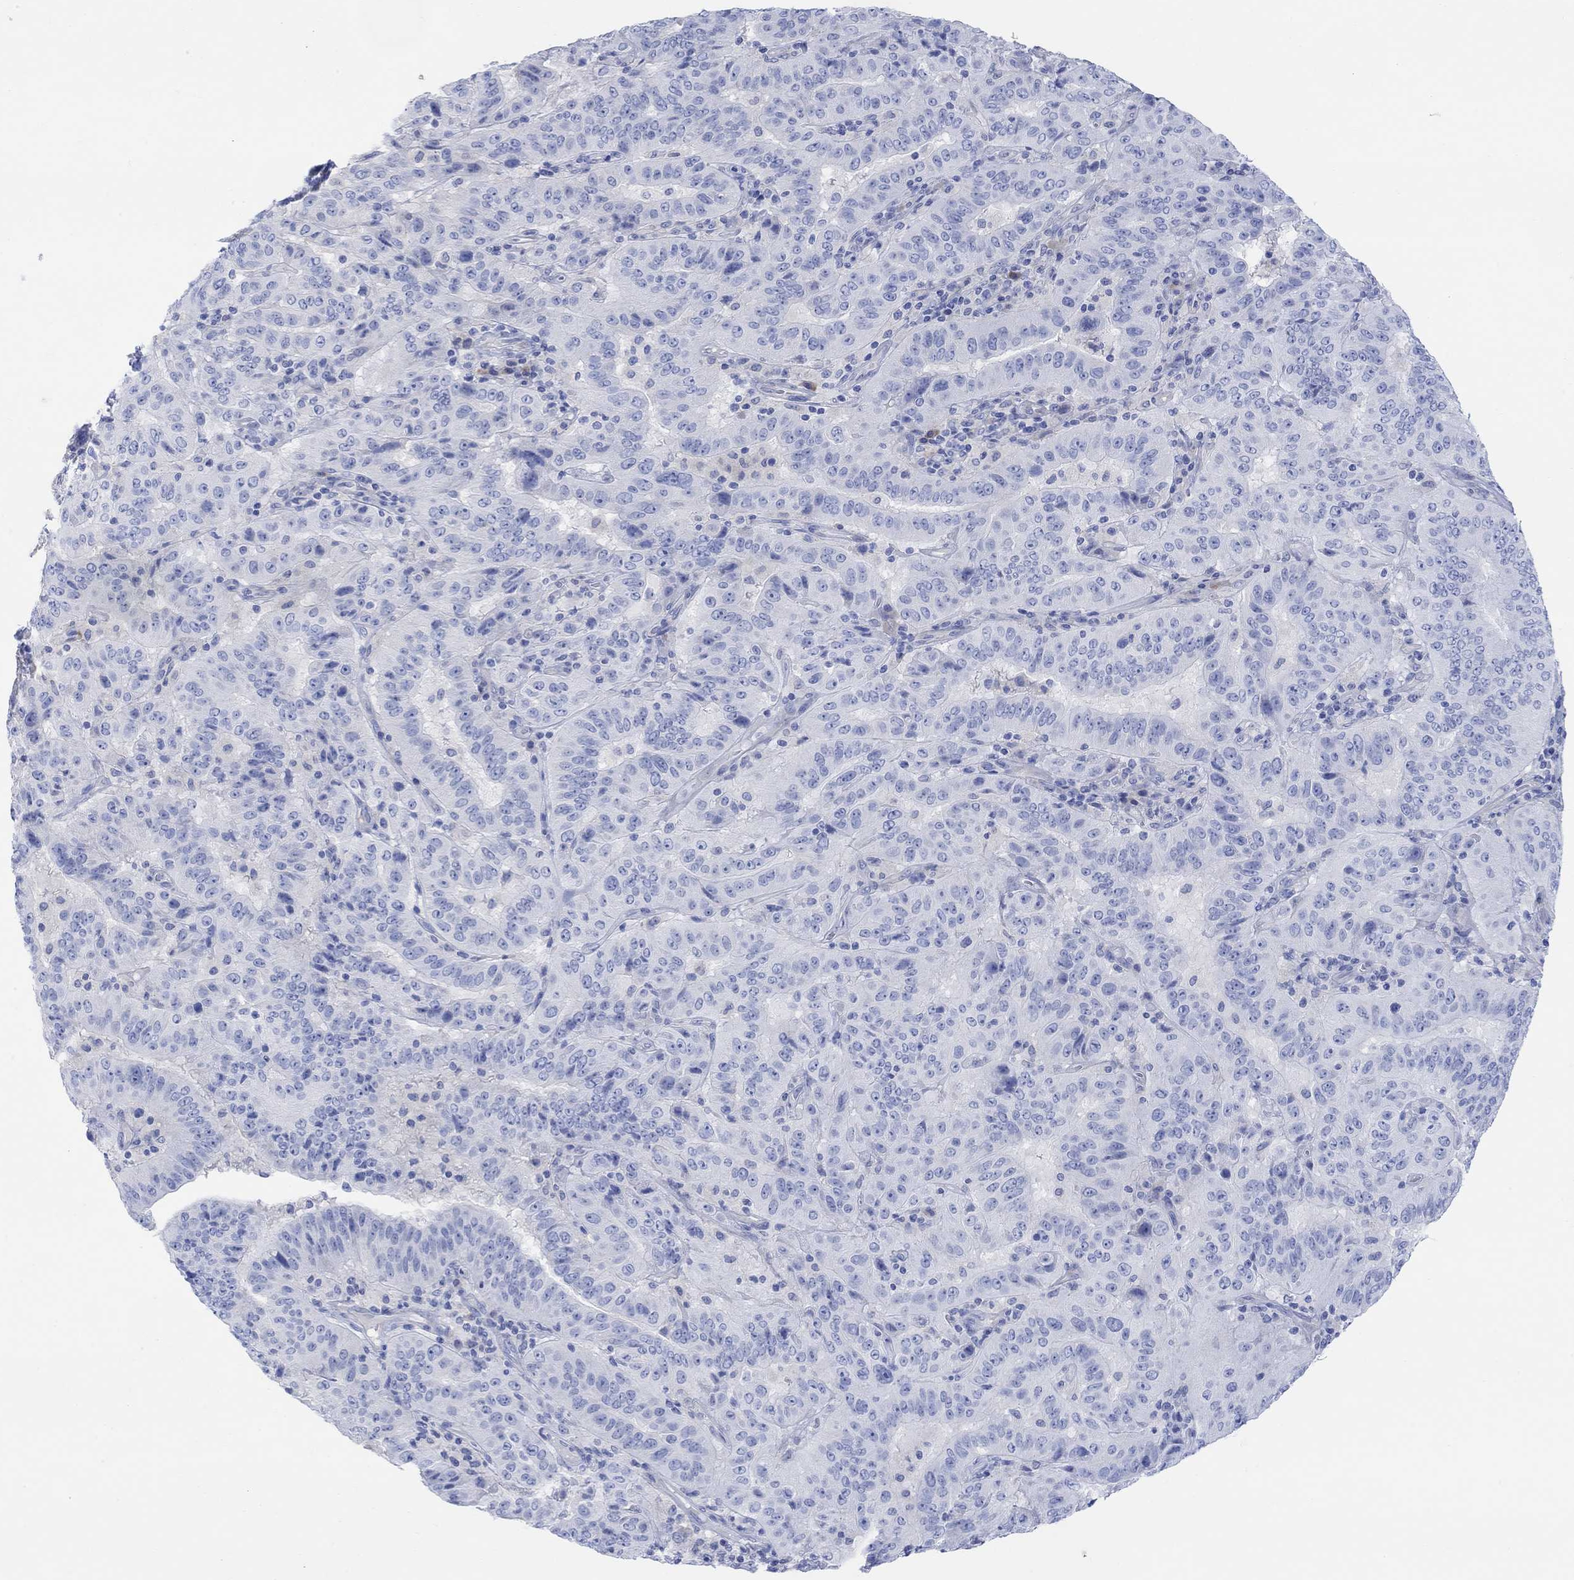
{"staining": {"intensity": "negative", "quantity": "none", "location": "none"}, "tissue": "pancreatic cancer", "cell_type": "Tumor cells", "image_type": "cancer", "snomed": [{"axis": "morphology", "description": "Adenocarcinoma, NOS"}, {"axis": "topography", "description": "Pancreas"}], "caption": "Immunohistochemistry (IHC) histopathology image of neoplastic tissue: human adenocarcinoma (pancreatic) stained with DAB (3,3'-diaminobenzidine) shows no significant protein staining in tumor cells.", "gene": "GNG13", "patient": {"sex": "male", "age": 63}}